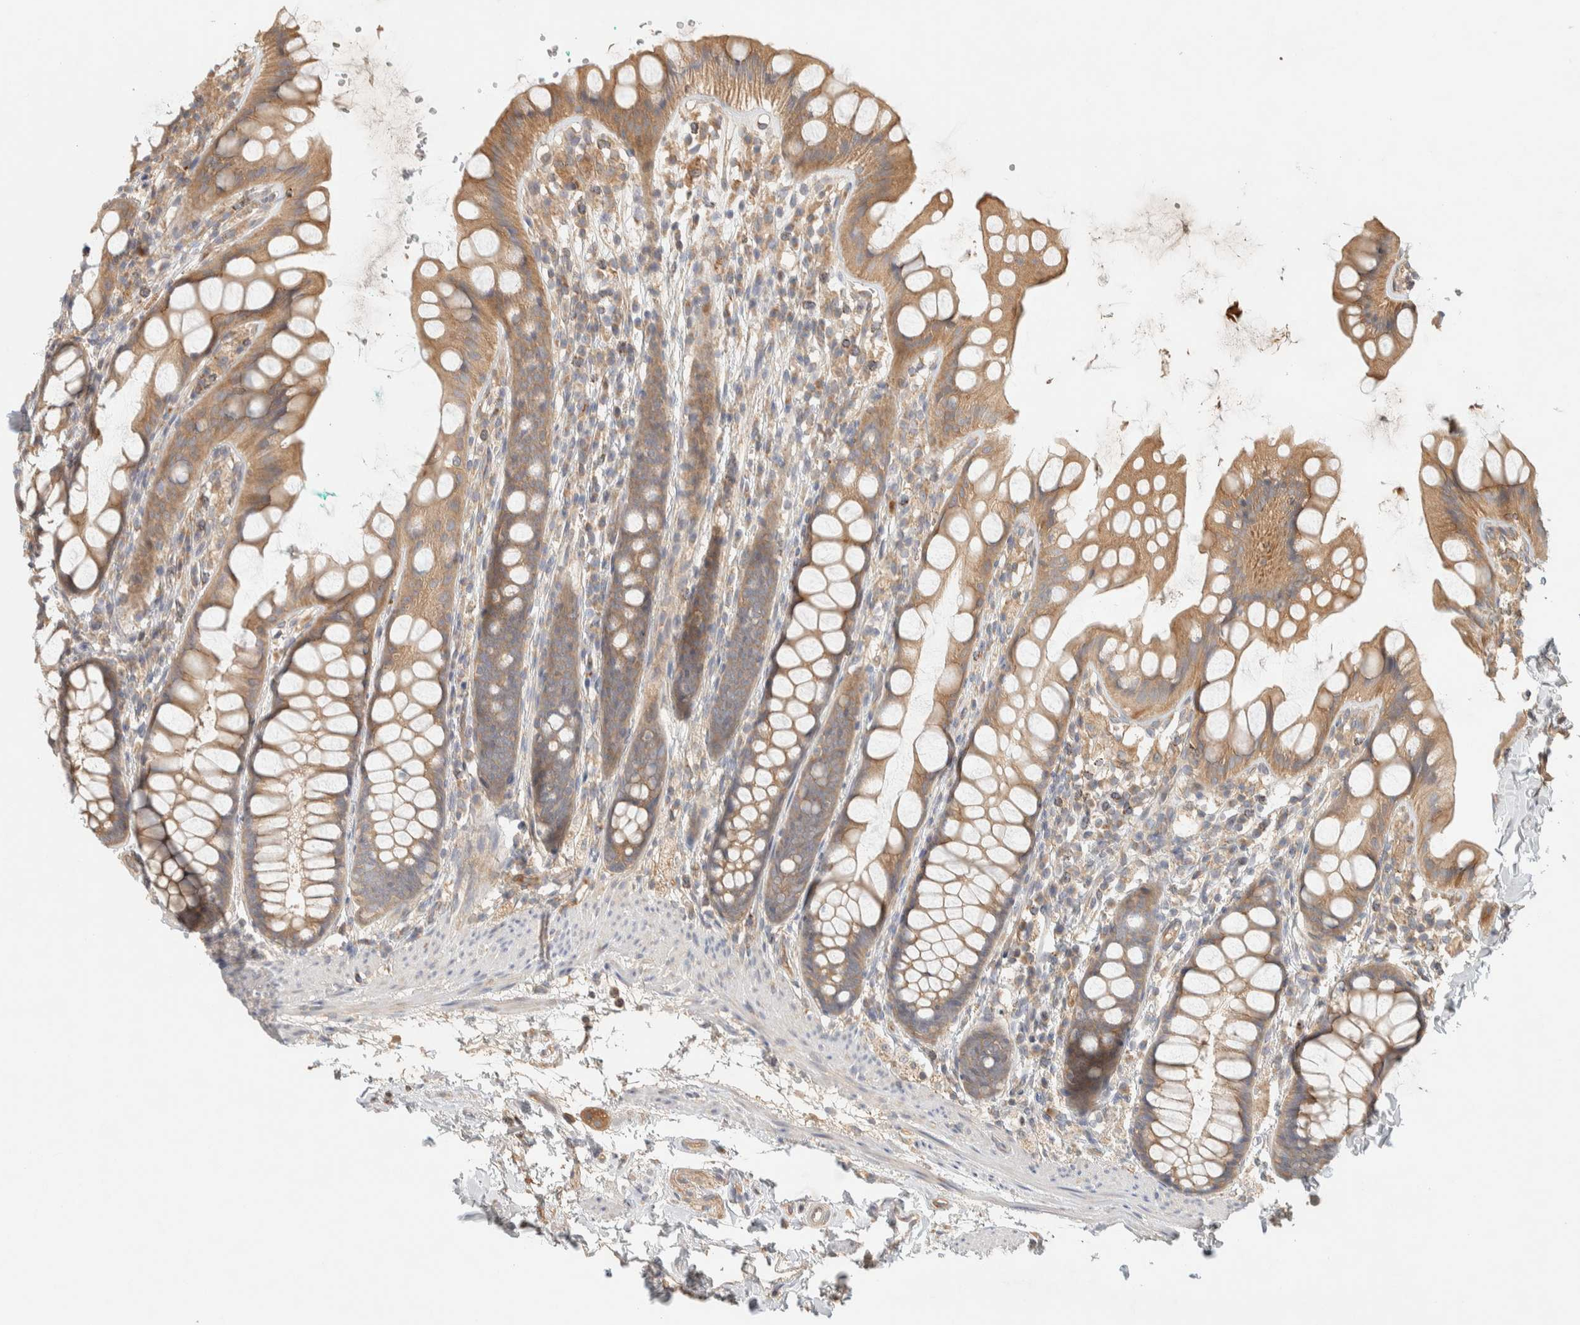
{"staining": {"intensity": "moderate", "quantity": ">75%", "location": "cytoplasmic/membranous"}, "tissue": "rectum", "cell_type": "Glandular cells", "image_type": "normal", "snomed": [{"axis": "morphology", "description": "Normal tissue, NOS"}, {"axis": "topography", "description": "Rectum"}], "caption": "IHC of benign rectum demonstrates medium levels of moderate cytoplasmic/membranous staining in approximately >75% of glandular cells.", "gene": "FAM167A", "patient": {"sex": "female", "age": 65}}